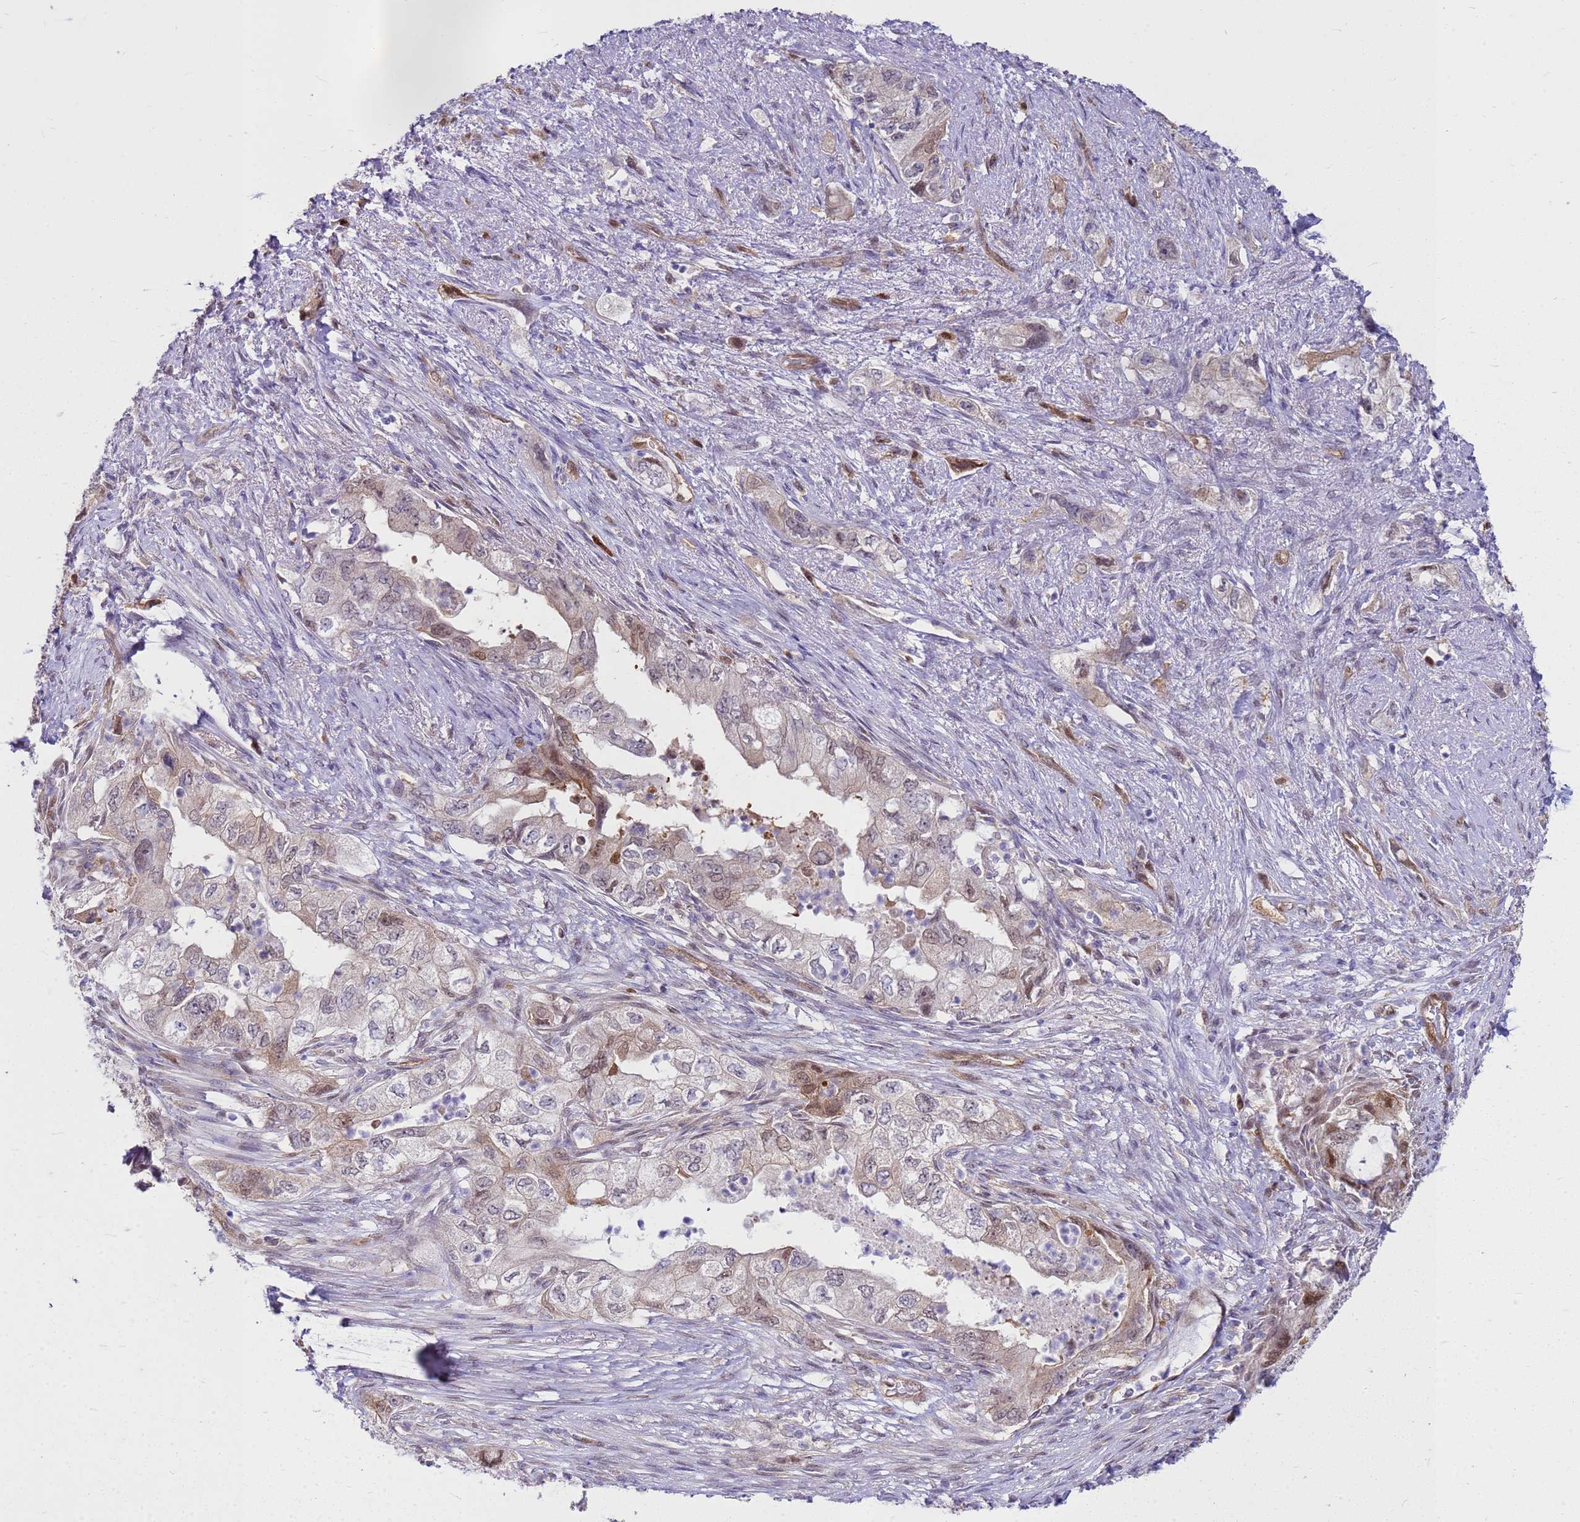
{"staining": {"intensity": "weak", "quantity": "<25%", "location": "cytoplasmic/membranous,nuclear"}, "tissue": "pancreatic cancer", "cell_type": "Tumor cells", "image_type": "cancer", "snomed": [{"axis": "morphology", "description": "Adenocarcinoma, NOS"}, {"axis": "topography", "description": "Pancreas"}], "caption": "Immunohistochemistry histopathology image of human pancreatic cancer (adenocarcinoma) stained for a protein (brown), which shows no expression in tumor cells.", "gene": "YWHAE", "patient": {"sex": "female", "age": 73}}